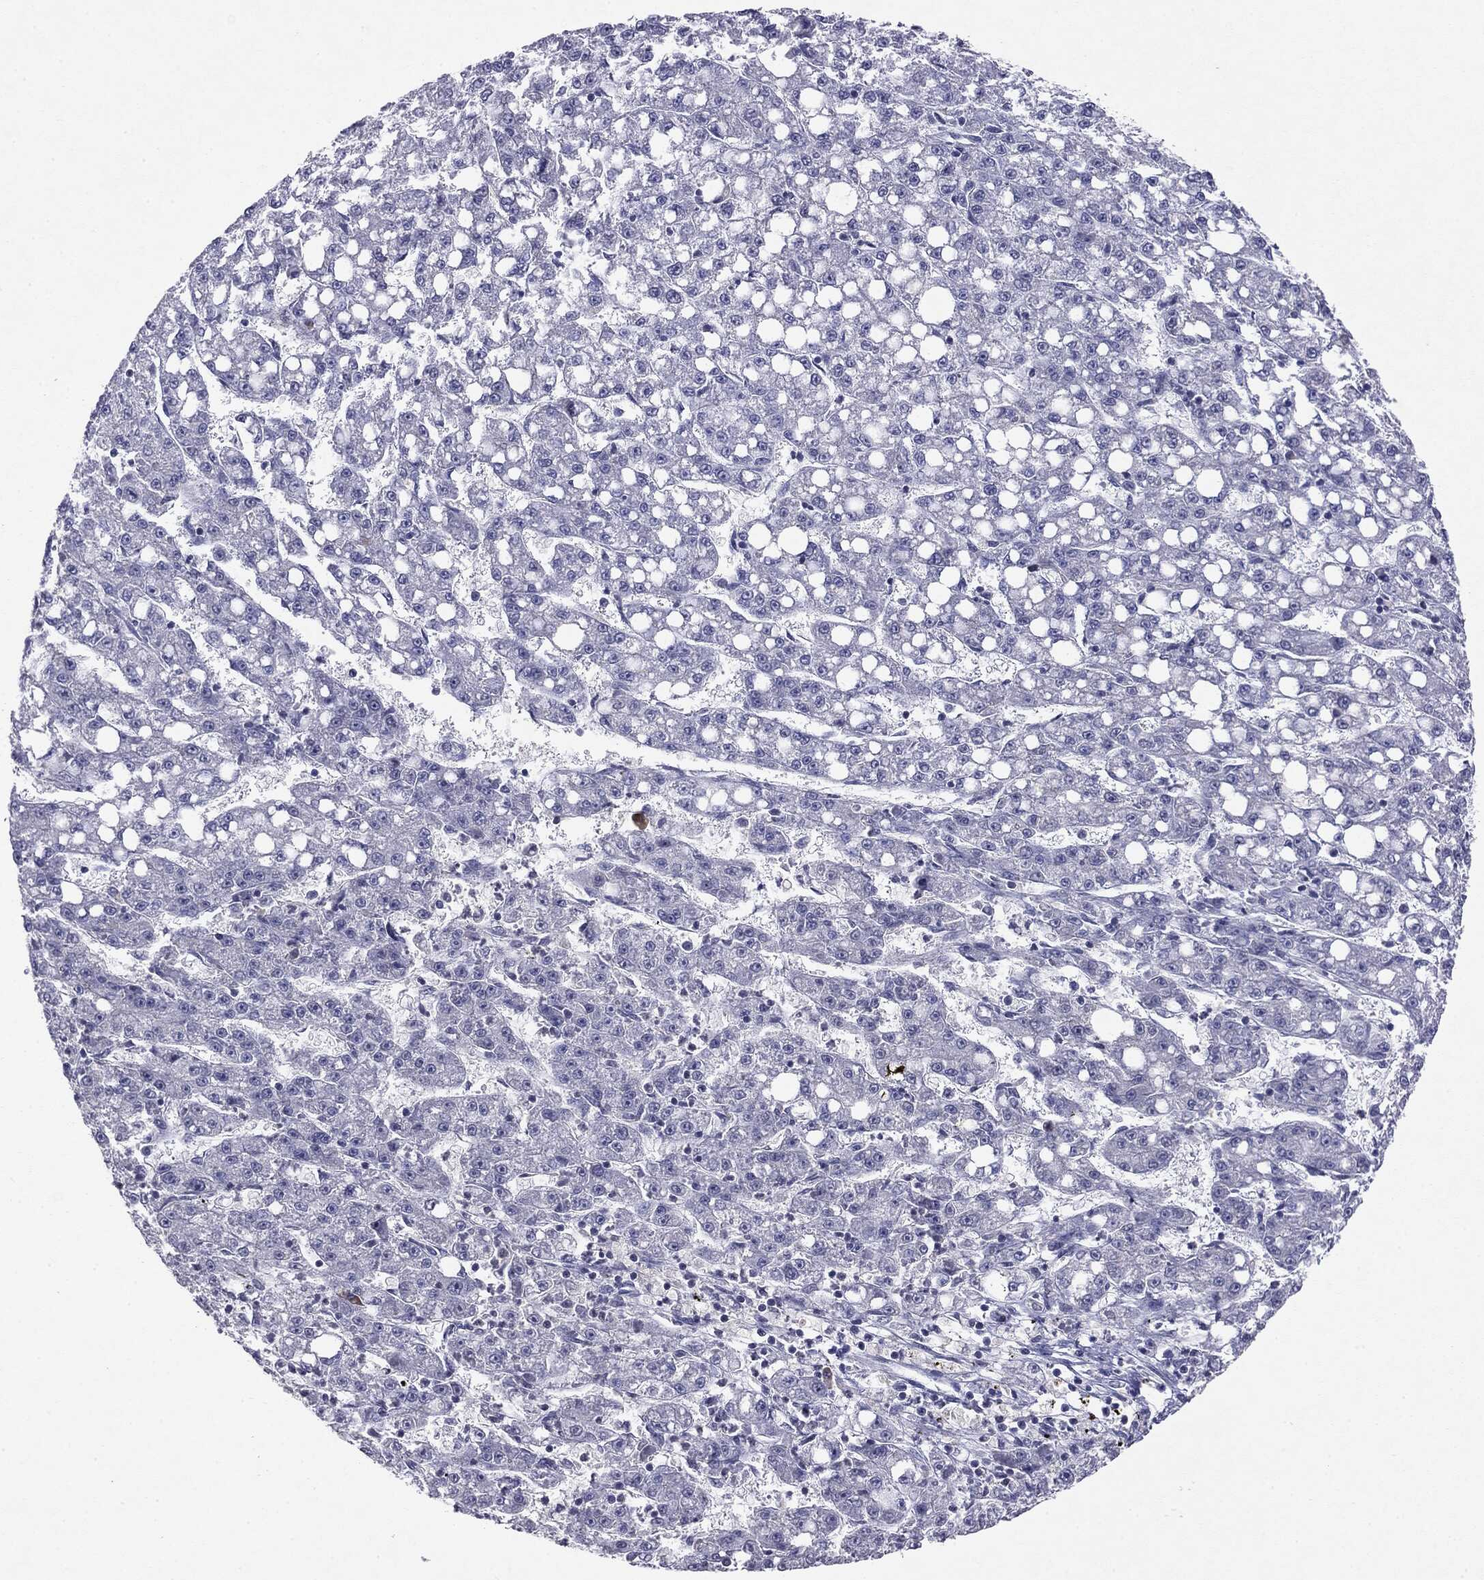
{"staining": {"intensity": "negative", "quantity": "none", "location": "none"}, "tissue": "liver cancer", "cell_type": "Tumor cells", "image_type": "cancer", "snomed": [{"axis": "morphology", "description": "Carcinoma, Hepatocellular, NOS"}, {"axis": "topography", "description": "Liver"}], "caption": "This is an immunohistochemistry histopathology image of human liver cancer. There is no expression in tumor cells.", "gene": "KIF2C", "patient": {"sex": "female", "age": 65}}